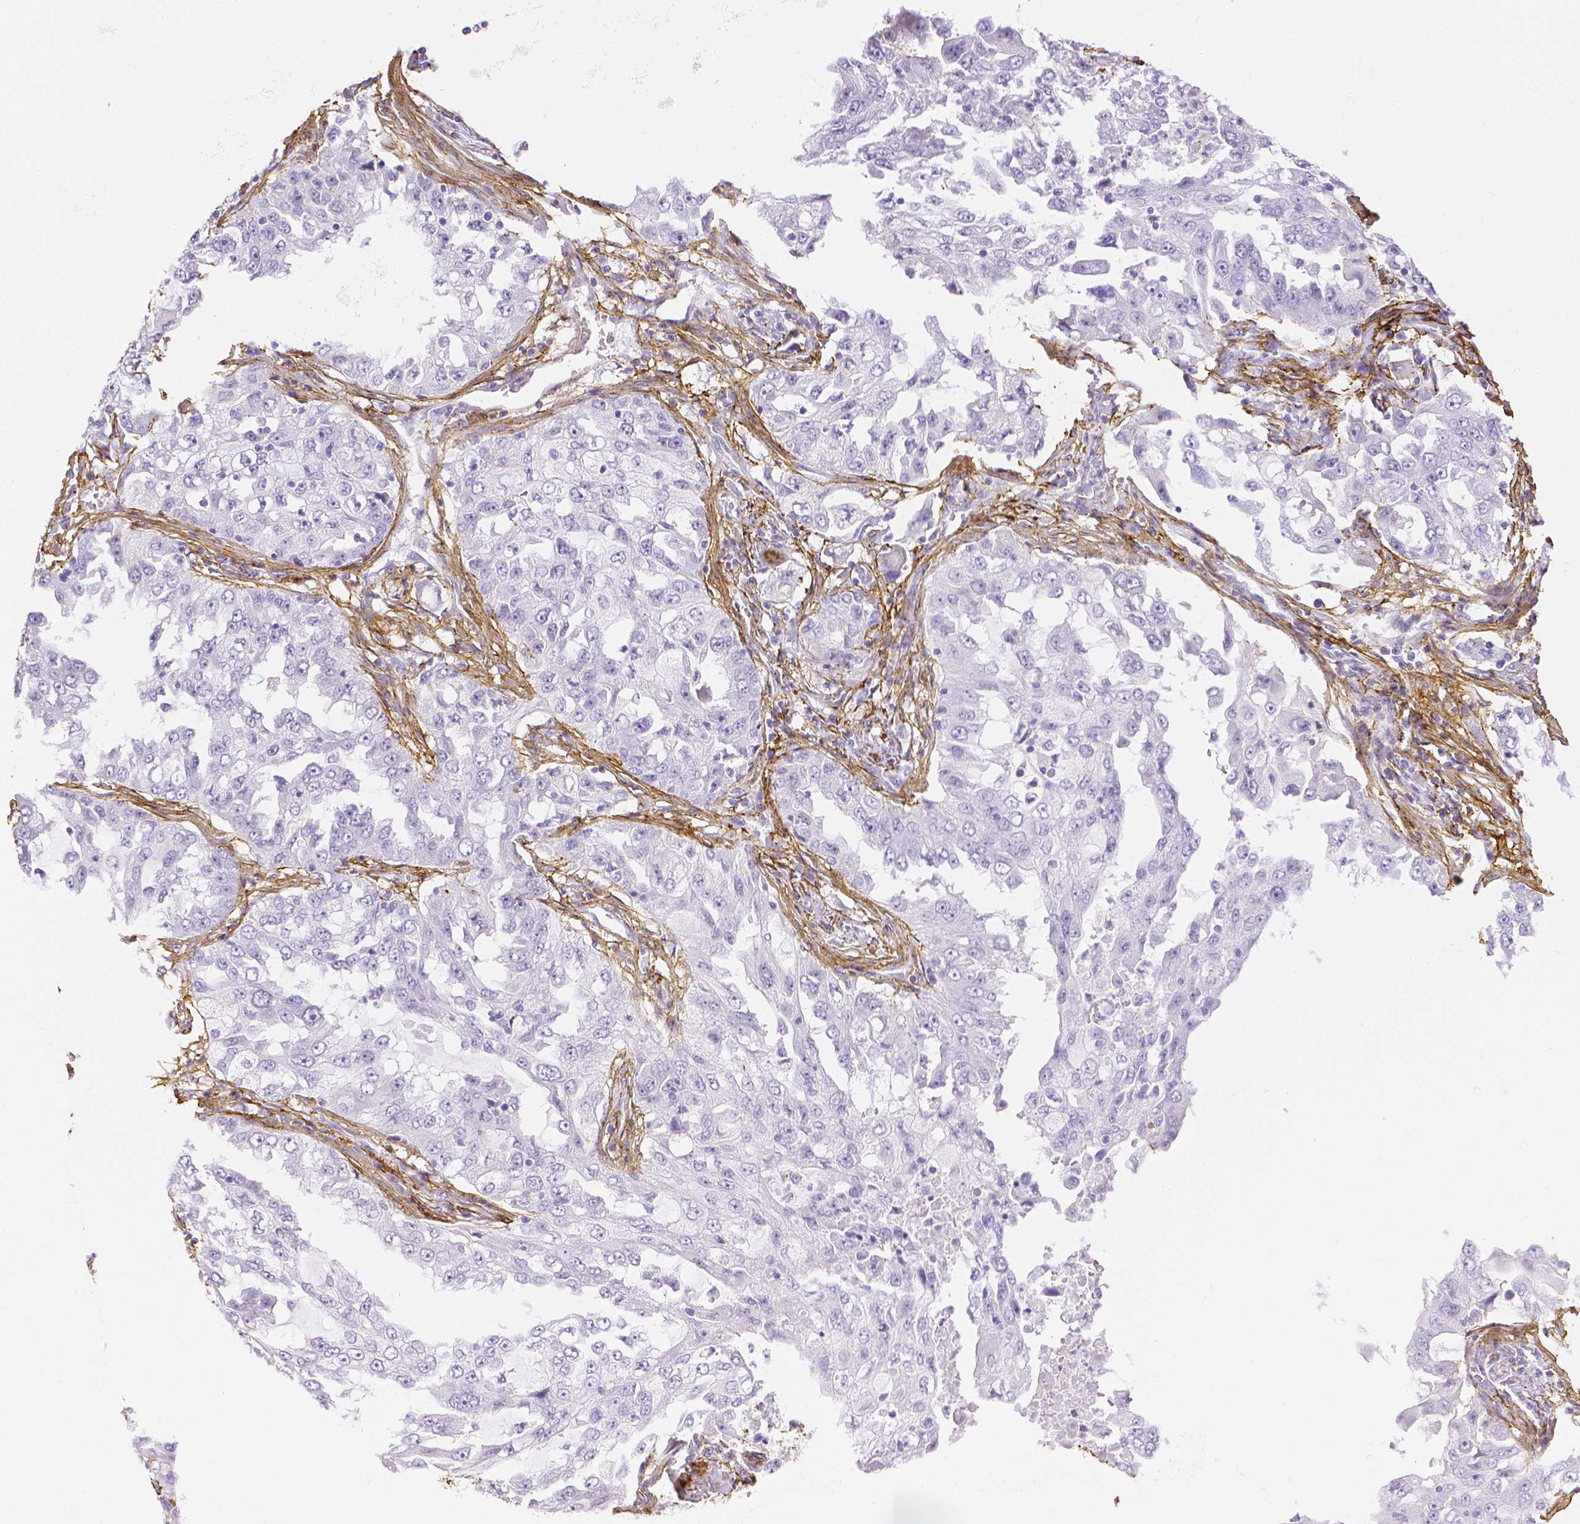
{"staining": {"intensity": "negative", "quantity": "none", "location": "none"}, "tissue": "lung cancer", "cell_type": "Tumor cells", "image_type": "cancer", "snomed": [{"axis": "morphology", "description": "Adenocarcinoma, NOS"}, {"axis": "topography", "description": "Lung"}], "caption": "An immunohistochemistry histopathology image of lung cancer is shown. There is no staining in tumor cells of lung cancer. Nuclei are stained in blue.", "gene": "FBN1", "patient": {"sex": "female", "age": 61}}